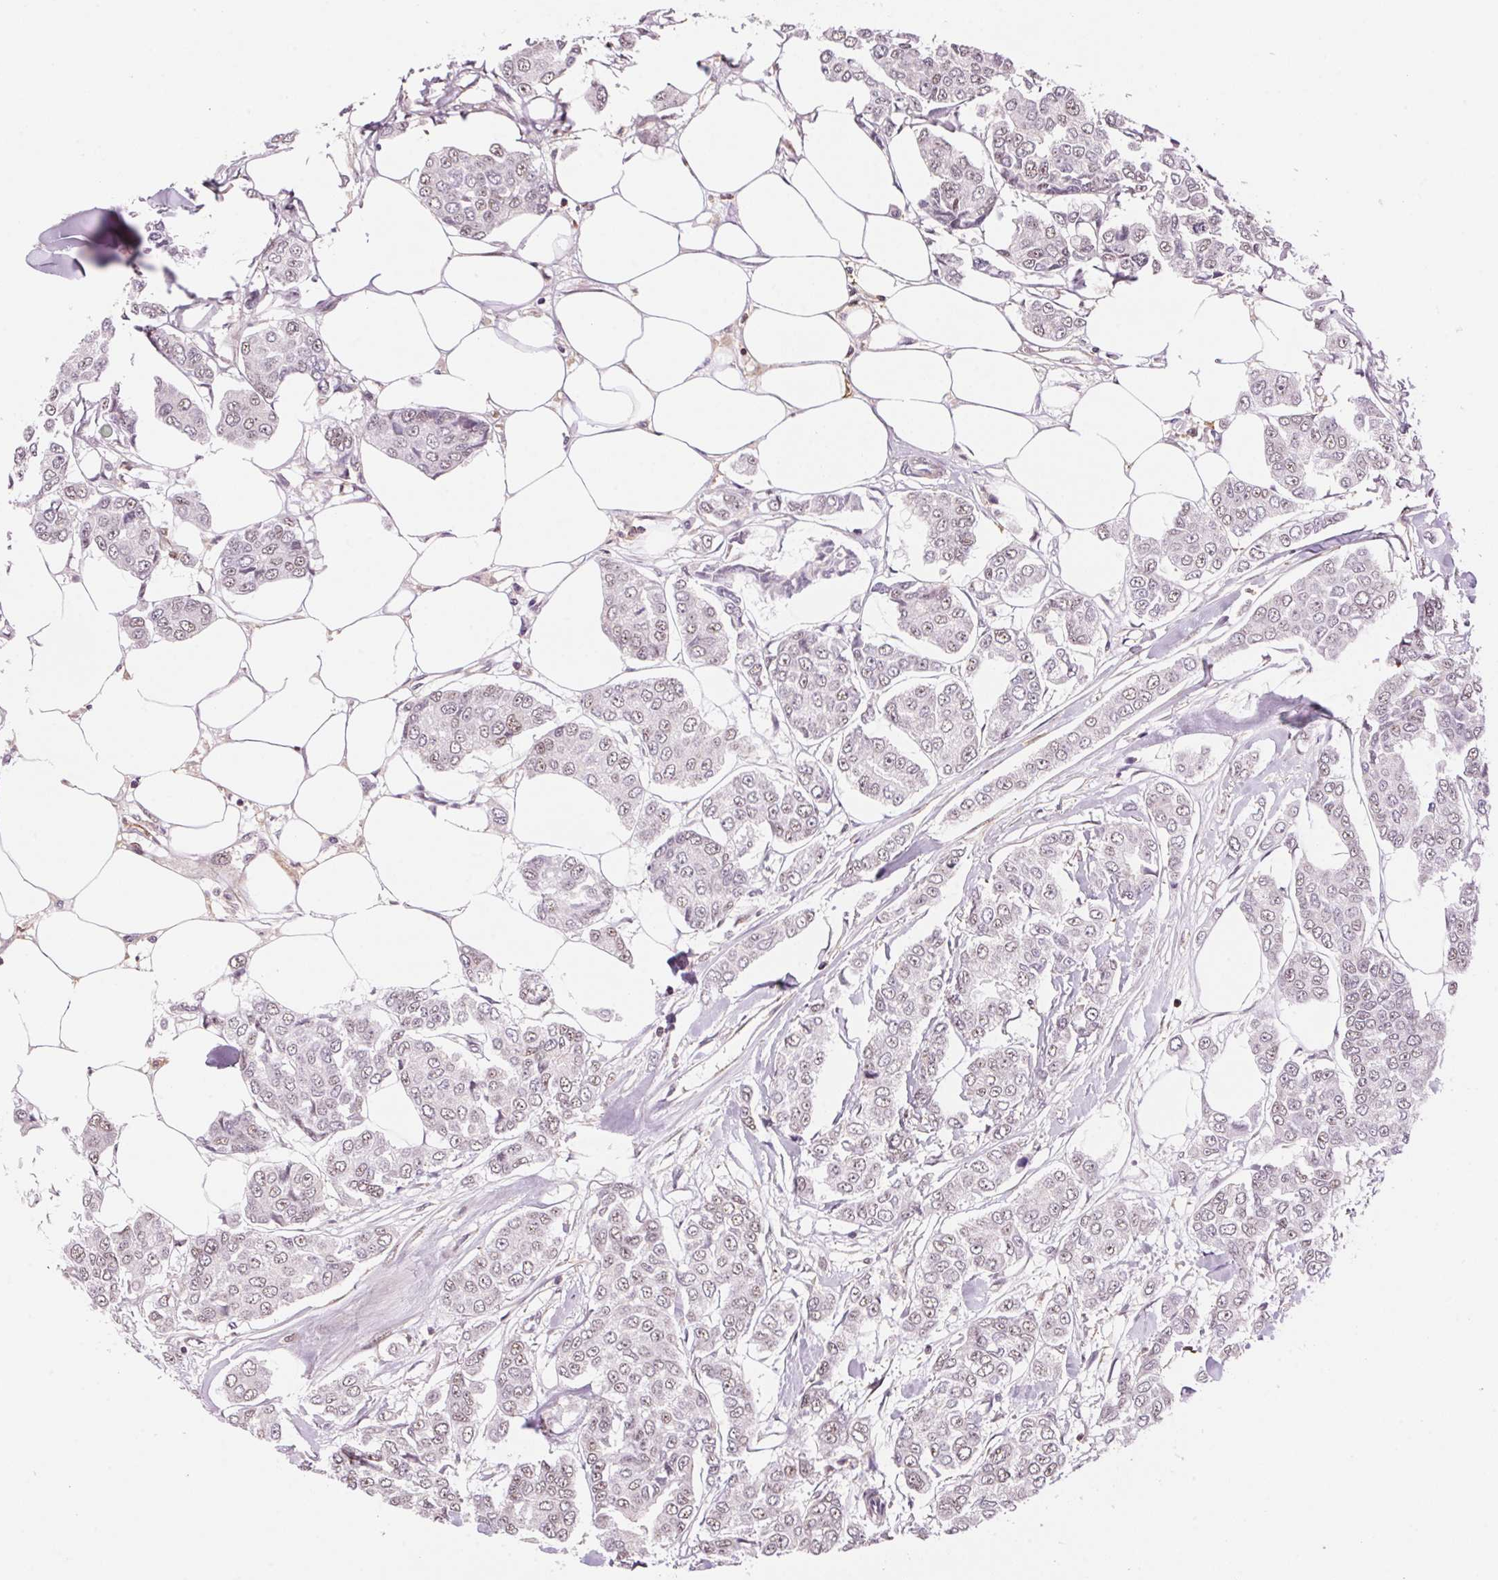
{"staining": {"intensity": "negative", "quantity": "none", "location": "none"}, "tissue": "breast cancer", "cell_type": "Tumor cells", "image_type": "cancer", "snomed": [{"axis": "morphology", "description": "Duct carcinoma"}, {"axis": "topography", "description": "Breast"}], "caption": "High power microscopy photomicrograph of an IHC image of breast cancer (invasive ductal carcinoma), revealing no significant positivity in tumor cells.", "gene": "HNRNPDL", "patient": {"sex": "female", "age": 94}}